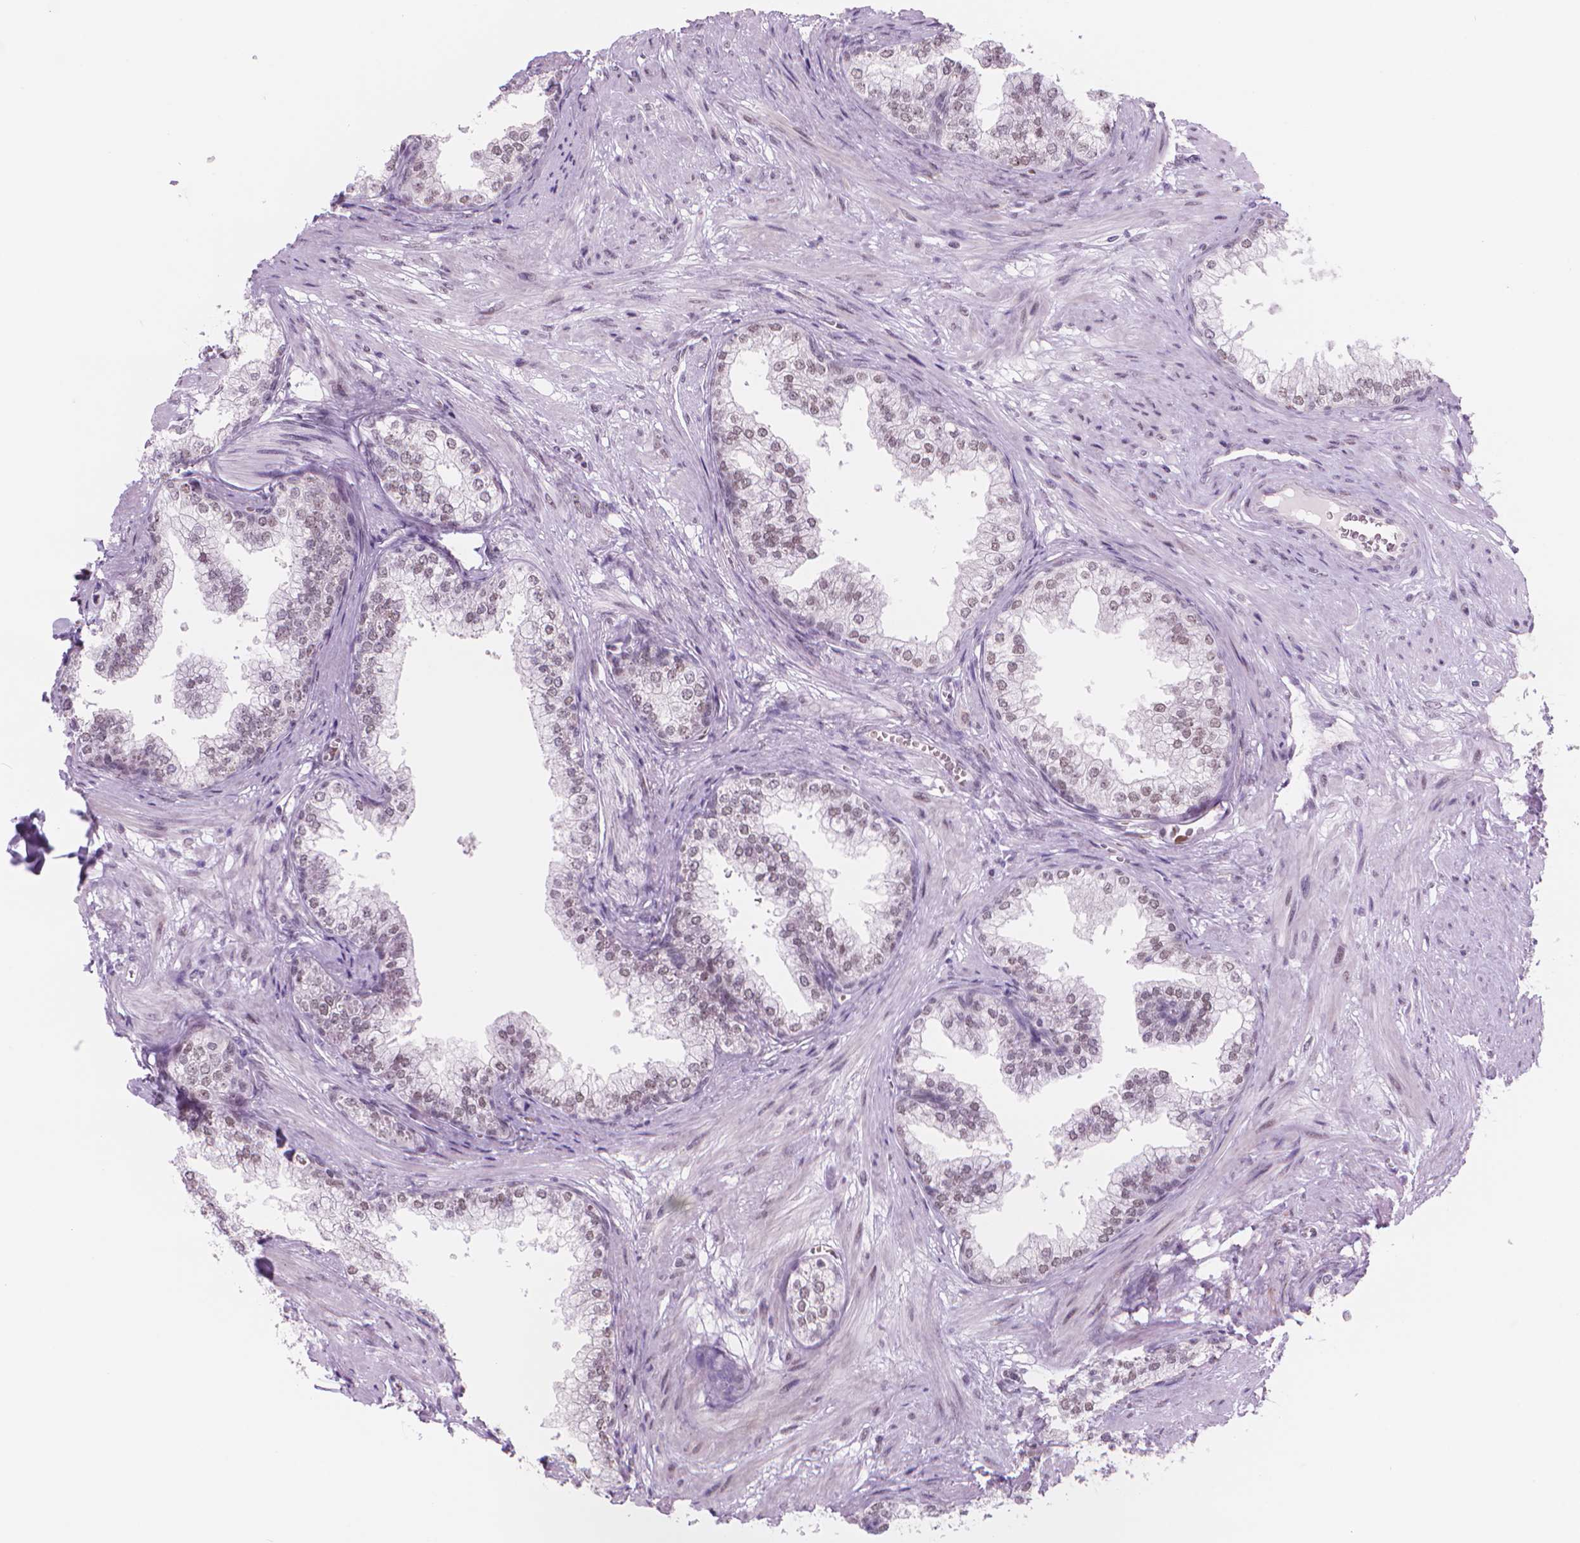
{"staining": {"intensity": "moderate", "quantity": "25%-75%", "location": "nuclear"}, "tissue": "prostate", "cell_type": "Glandular cells", "image_type": "normal", "snomed": [{"axis": "morphology", "description": "Normal tissue, NOS"}, {"axis": "topography", "description": "Prostate"}], "caption": "Approximately 25%-75% of glandular cells in benign prostate reveal moderate nuclear protein positivity as visualized by brown immunohistochemical staining.", "gene": "POLR3D", "patient": {"sex": "male", "age": 79}}